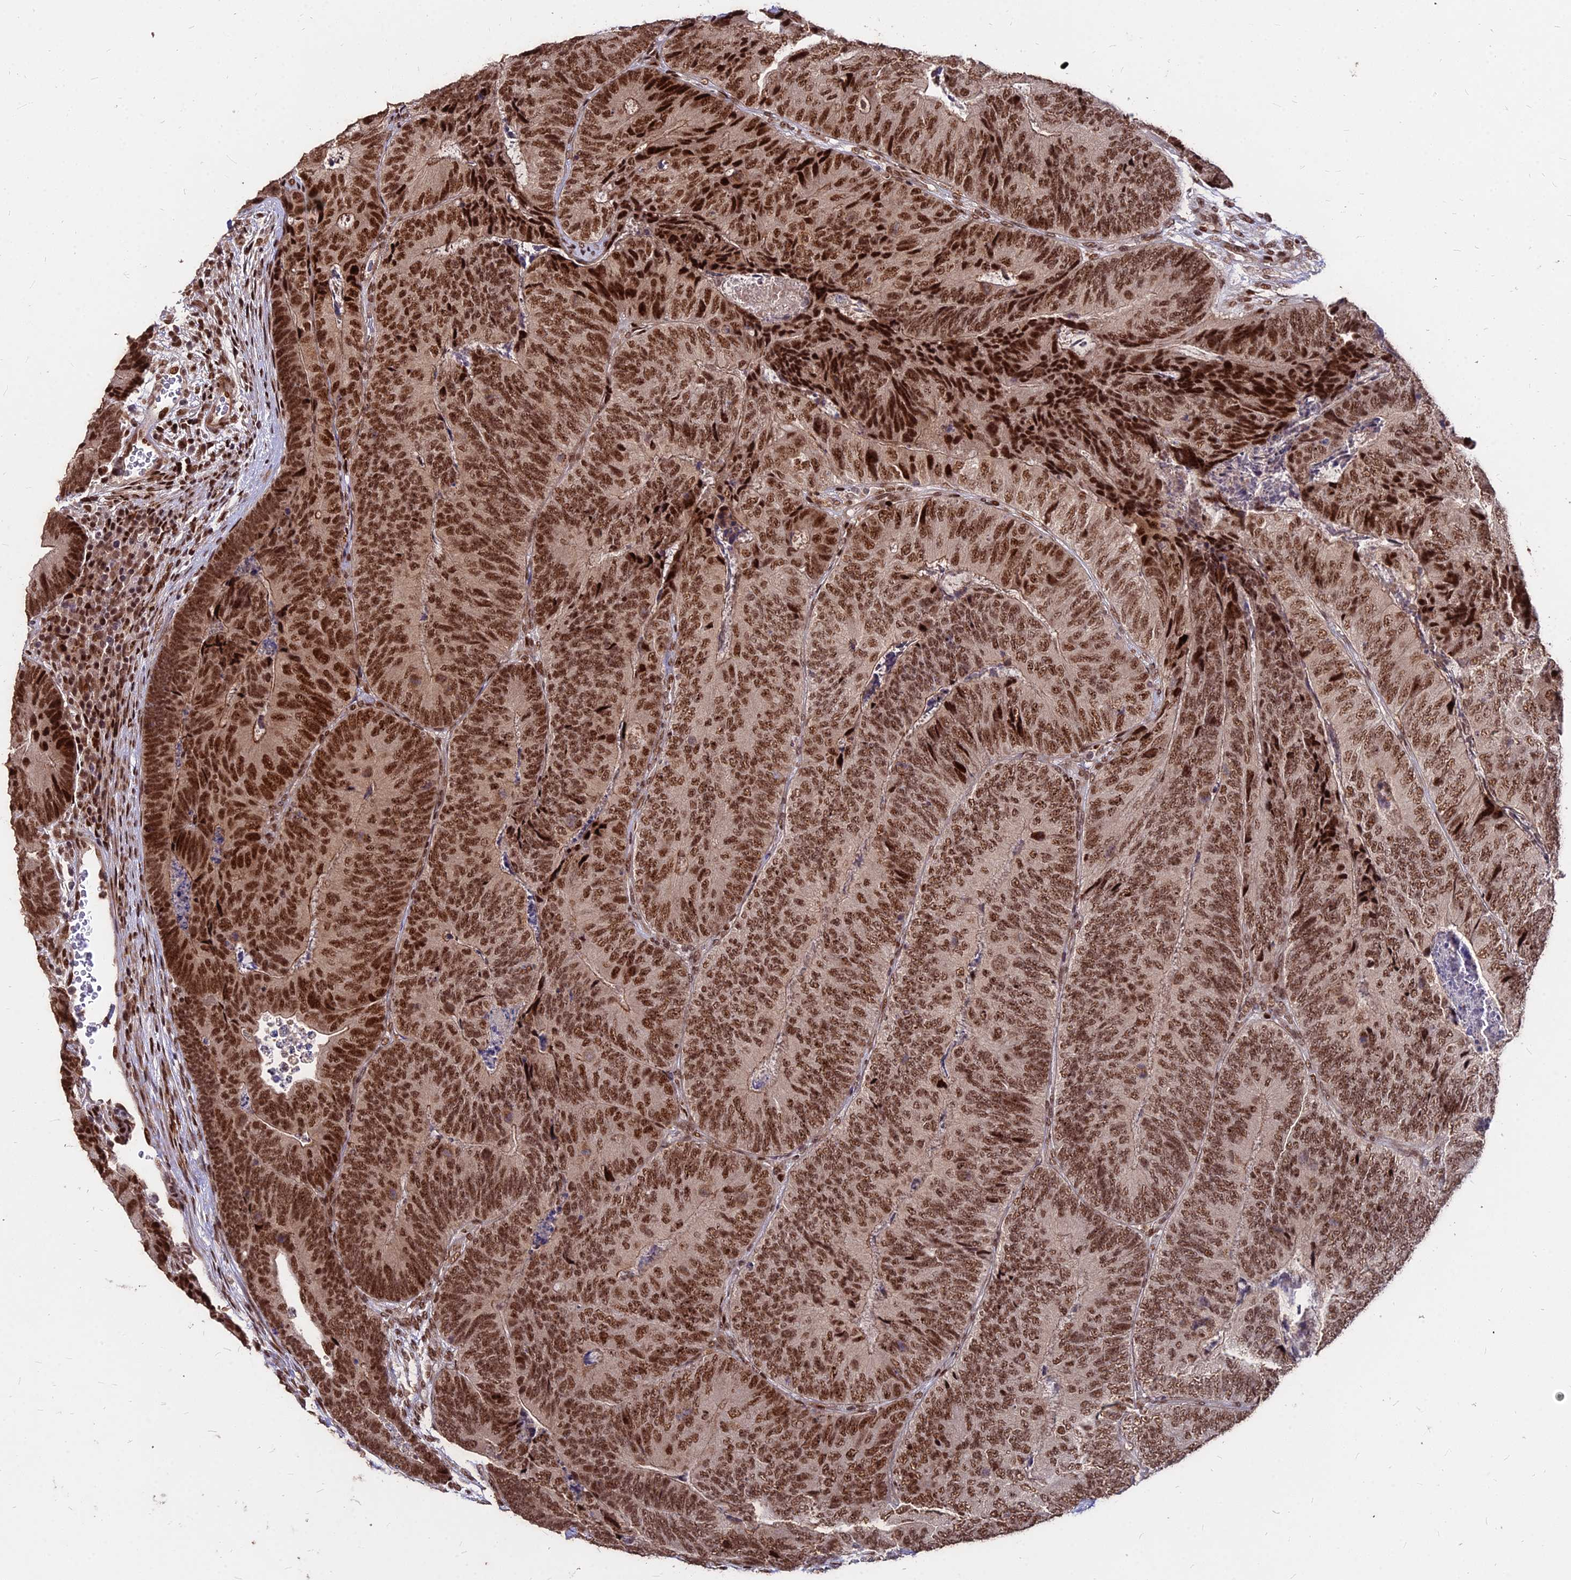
{"staining": {"intensity": "strong", "quantity": ">75%", "location": "nuclear"}, "tissue": "colorectal cancer", "cell_type": "Tumor cells", "image_type": "cancer", "snomed": [{"axis": "morphology", "description": "Adenocarcinoma, NOS"}, {"axis": "topography", "description": "Colon"}], "caption": "Immunohistochemical staining of colorectal cancer (adenocarcinoma) displays high levels of strong nuclear protein expression in approximately >75% of tumor cells.", "gene": "ZBED4", "patient": {"sex": "female", "age": 67}}